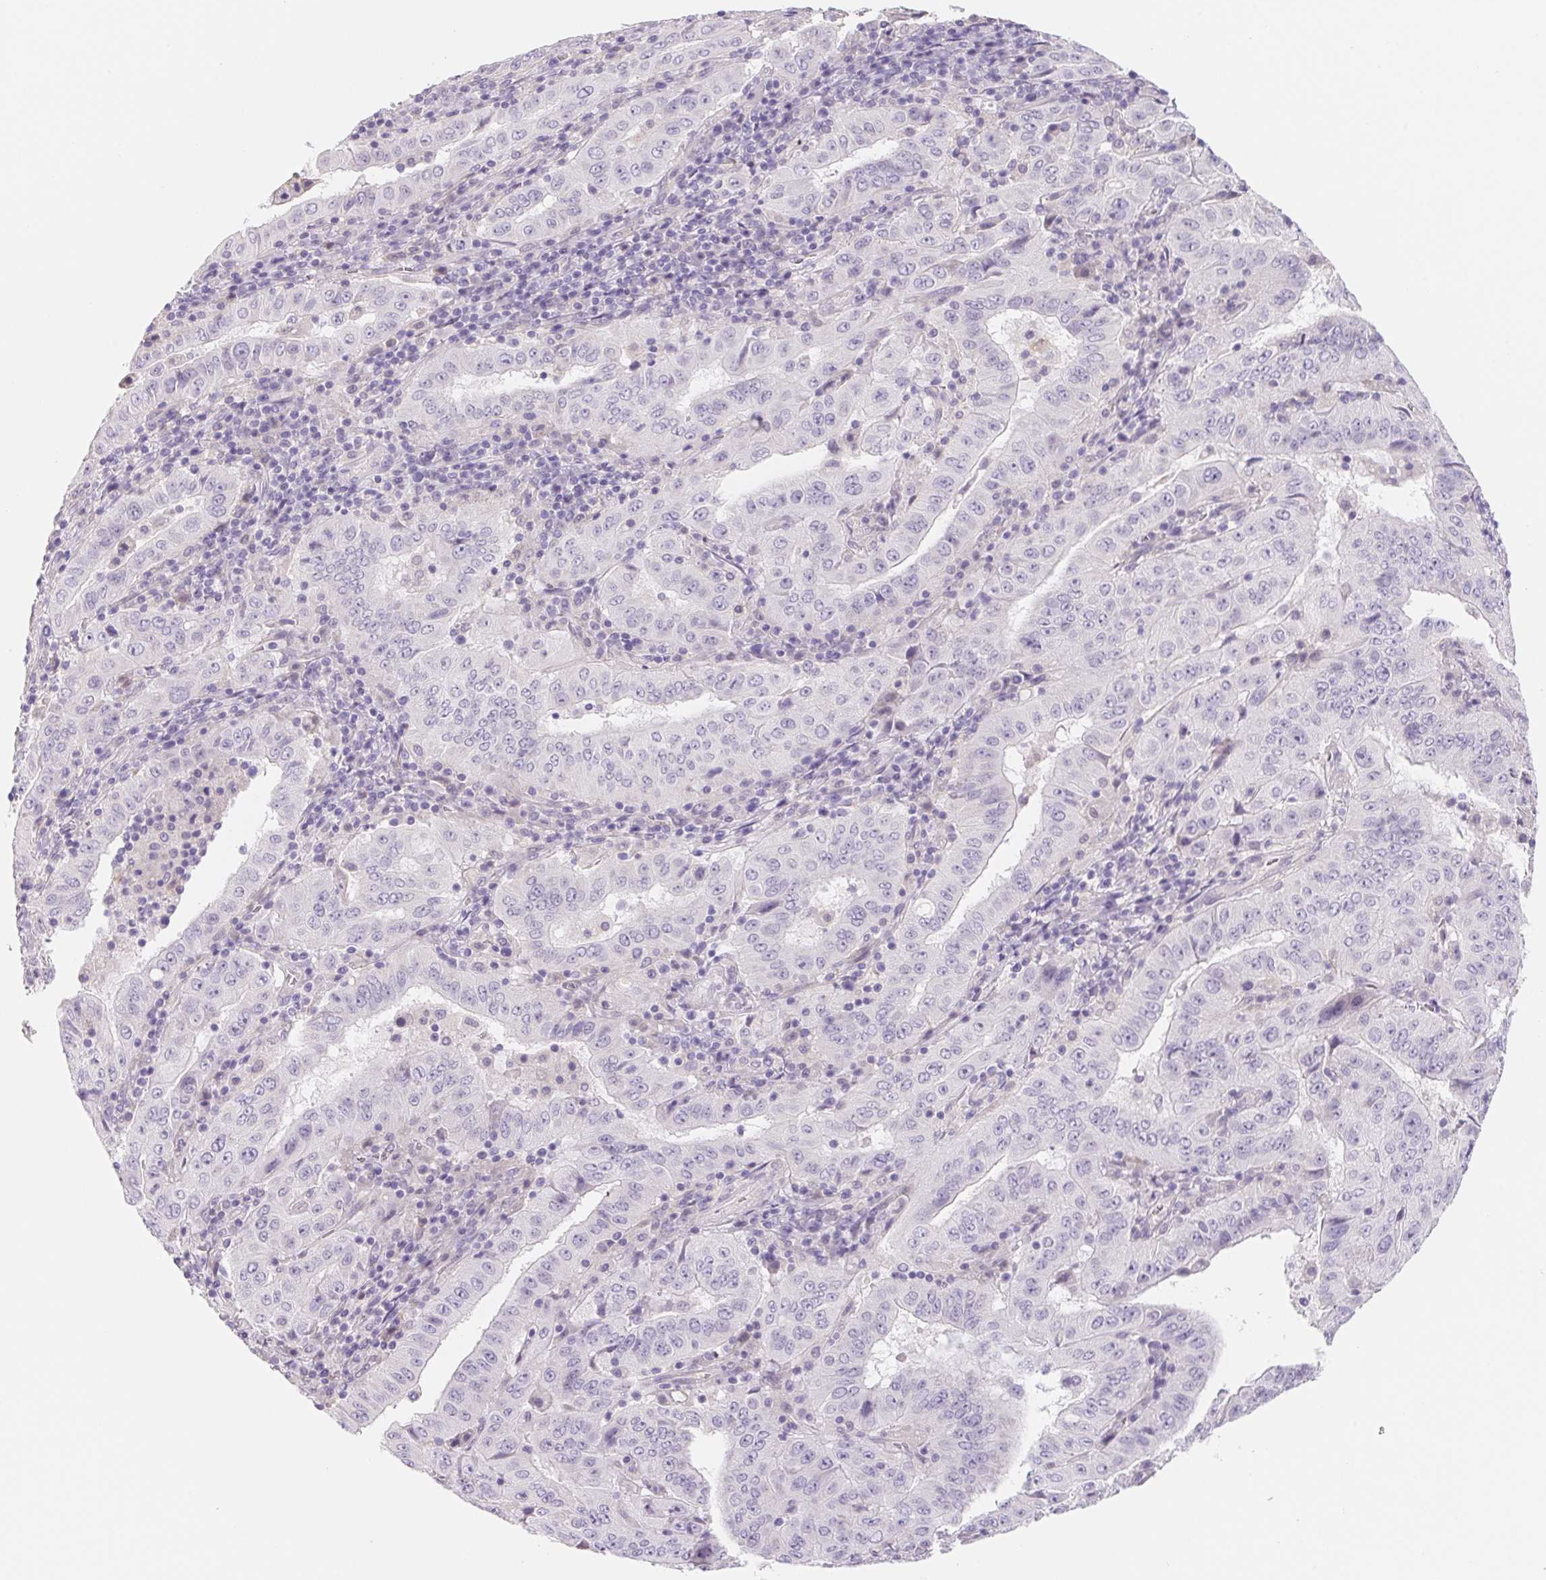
{"staining": {"intensity": "negative", "quantity": "none", "location": "none"}, "tissue": "pancreatic cancer", "cell_type": "Tumor cells", "image_type": "cancer", "snomed": [{"axis": "morphology", "description": "Adenocarcinoma, NOS"}, {"axis": "topography", "description": "Pancreas"}], "caption": "Adenocarcinoma (pancreatic) was stained to show a protein in brown. There is no significant staining in tumor cells. (Stains: DAB IHC with hematoxylin counter stain, Microscopy: brightfield microscopy at high magnification).", "gene": "CTNND2", "patient": {"sex": "male", "age": 63}}